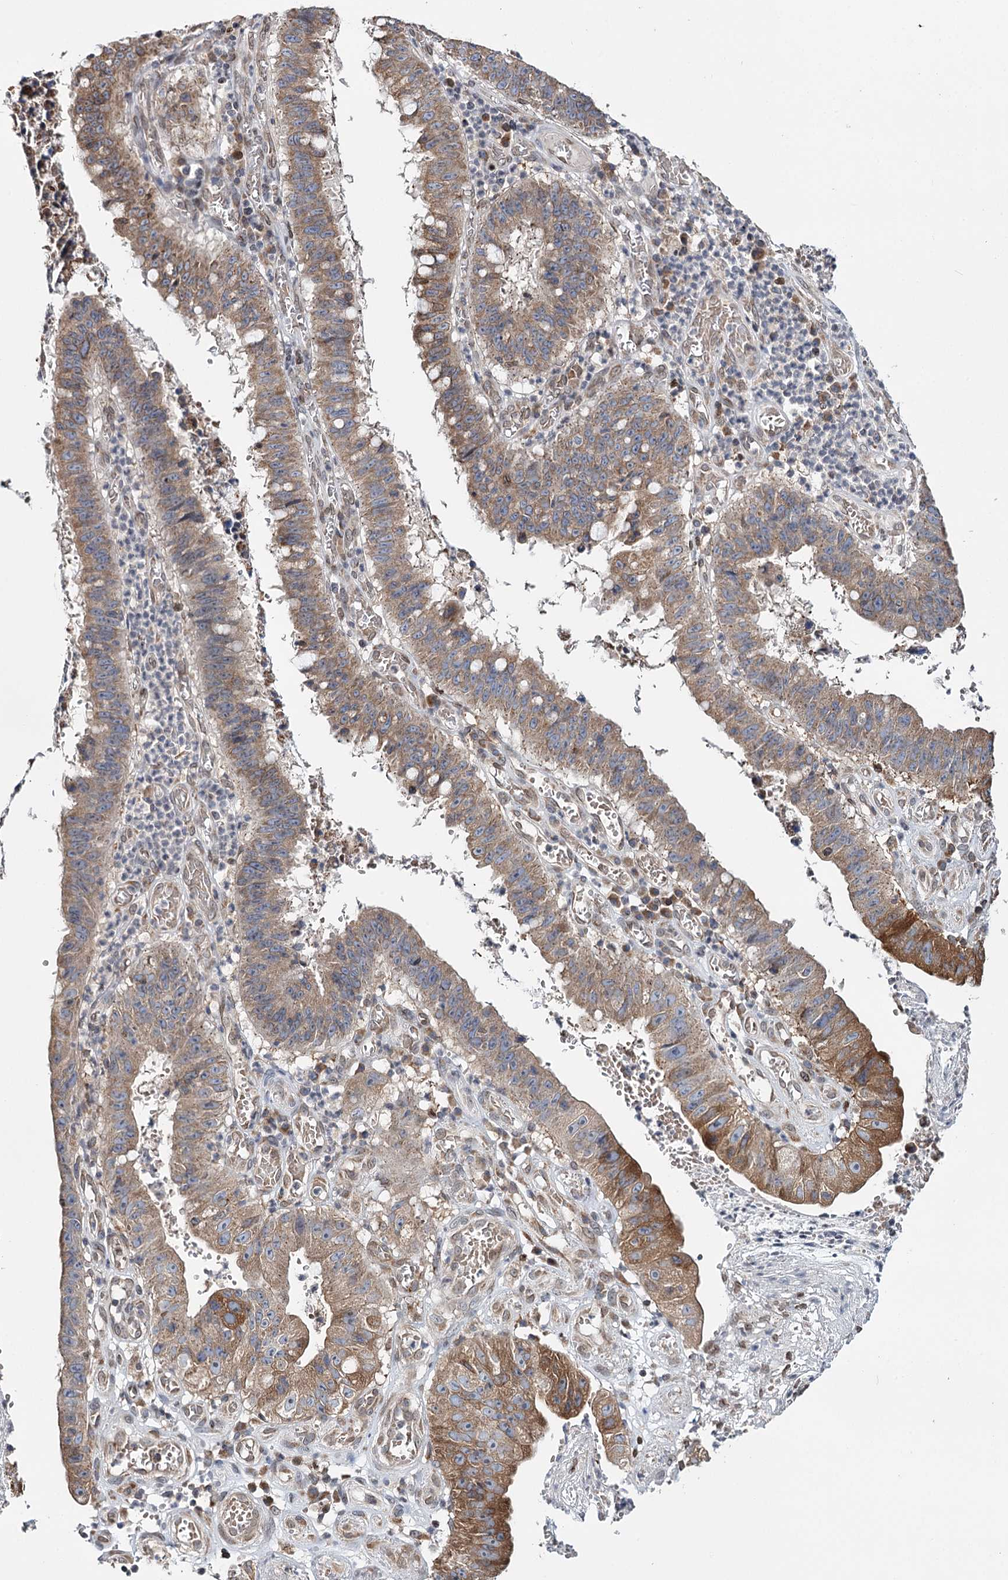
{"staining": {"intensity": "moderate", "quantity": ">75%", "location": "cytoplasmic/membranous"}, "tissue": "stomach cancer", "cell_type": "Tumor cells", "image_type": "cancer", "snomed": [{"axis": "morphology", "description": "Adenocarcinoma, NOS"}, {"axis": "topography", "description": "Stomach"}], "caption": "Immunohistochemical staining of stomach cancer reveals medium levels of moderate cytoplasmic/membranous protein positivity in approximately >75% of tumor cells.", "gene": "CFAP46", "patient": {"sex": "male", "age": 59}}